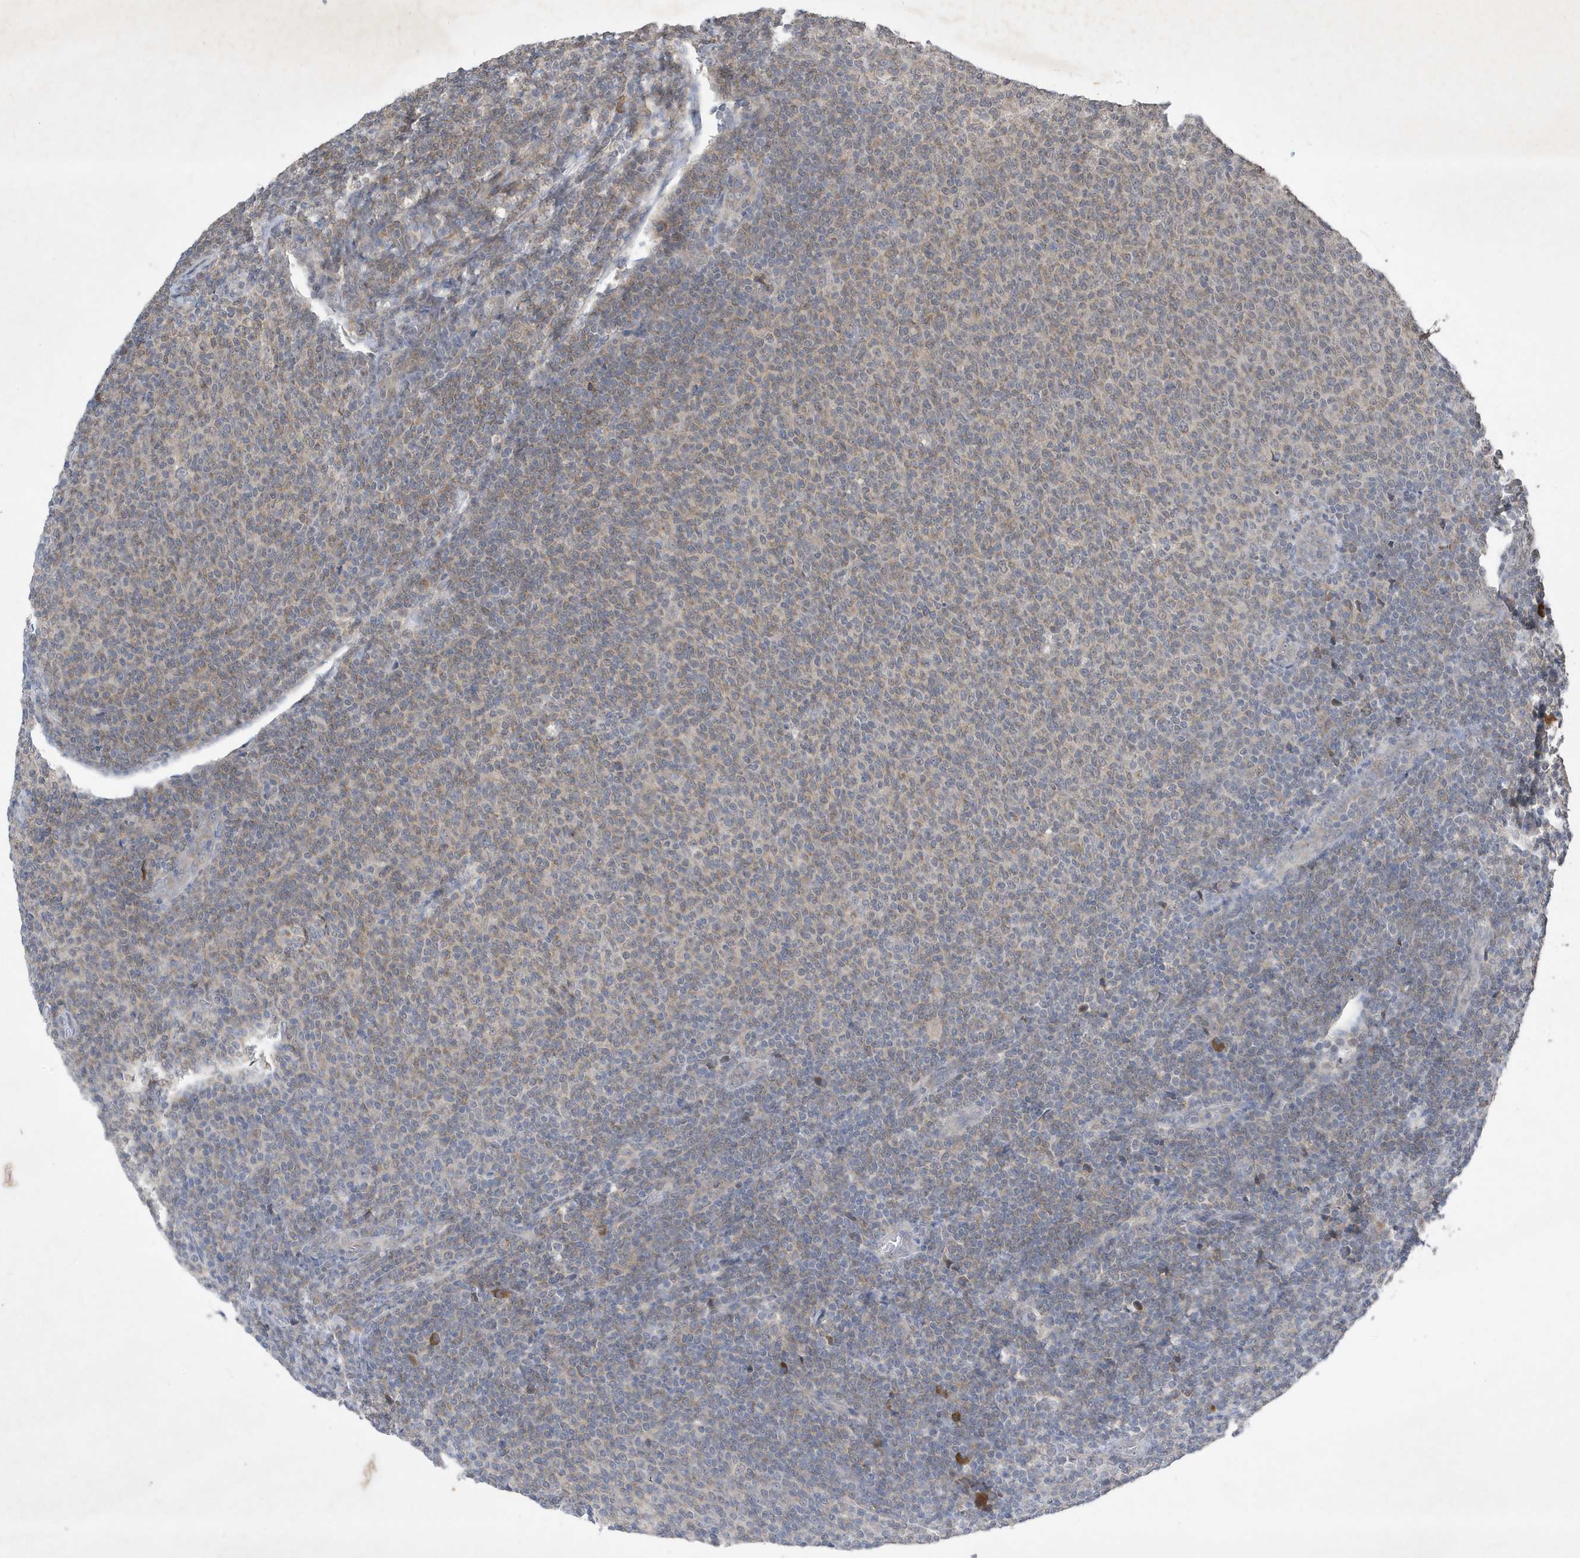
{"staining": {"intensity": "weak", "quantity": "<25%", "location": "cytoplasmic/membranous"}, "tissue": "lymphoma", "cell_type": "Tumor cells", "image_type": "cancer", "snomed": [{"axis": "morphology", "description": "Malignant lymphoma, non-Hodgkin's type, Low grade"}, {"axis": "topography", "description": "Lymph node"}], "caption": "A high-resolution photomicrograph shows immunohistochemistry (IHC) staining of lymphoma, which demonstrates no significant expression in tumor cells. (DAB (3,3'-diaminobenzidine) IHC with hematoxylin counter stain).", "gene": "STX10", "patient": {"sex": "male", "age": 66}}